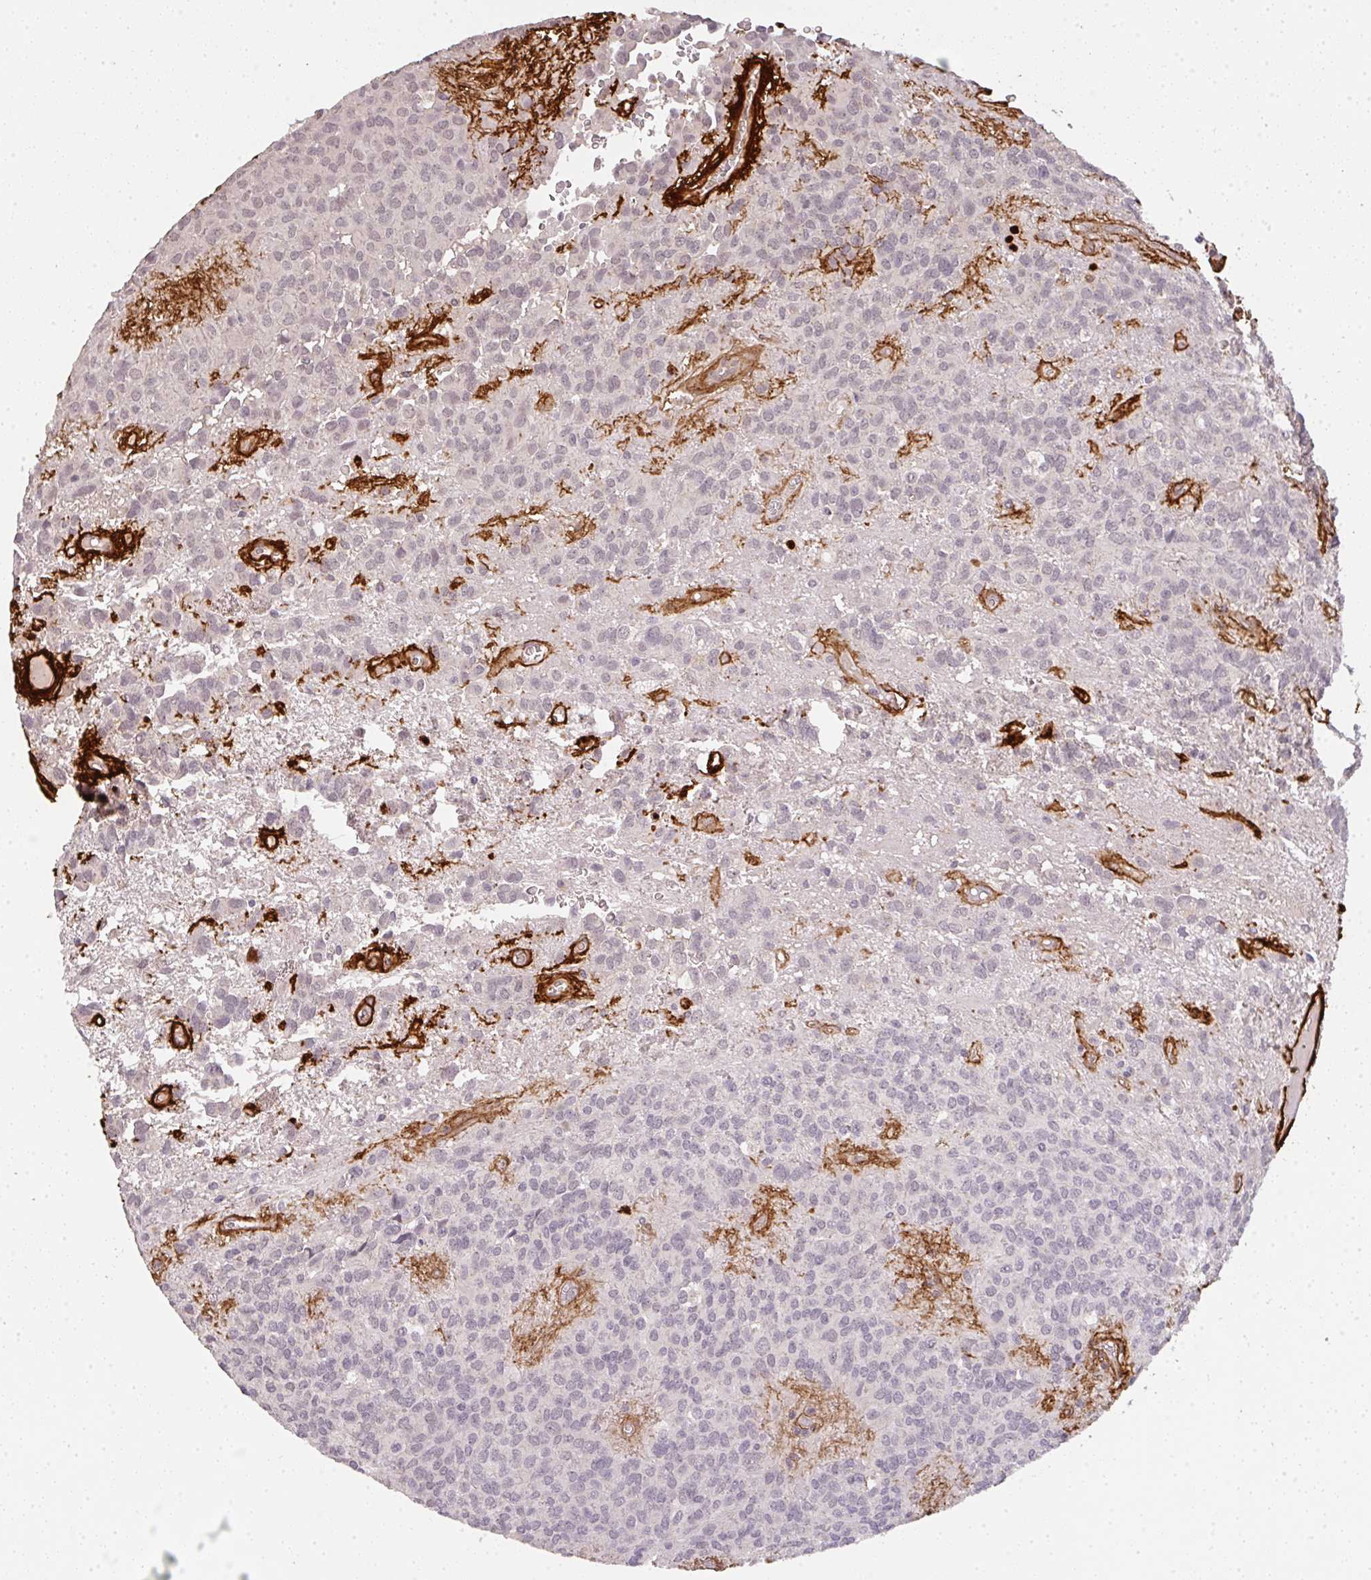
{"staining": {"intensity": "negative", "quantity": "none", "location": "none"}, "tissue": "glioma", "cell_type": "Tumor cells", "image_type": "cancer", "snomed": [{"axis": "morphology", "description": "Glioma, malignant, Low grade"}, {"axis": "topography", "description": "Brain"}], "caption": "Image shows no protein expression in tumor cells of malignant glioma (low-grade) tissue.", "gene": "COL3A1", "patient": {"sex": "male", "age": 56}}